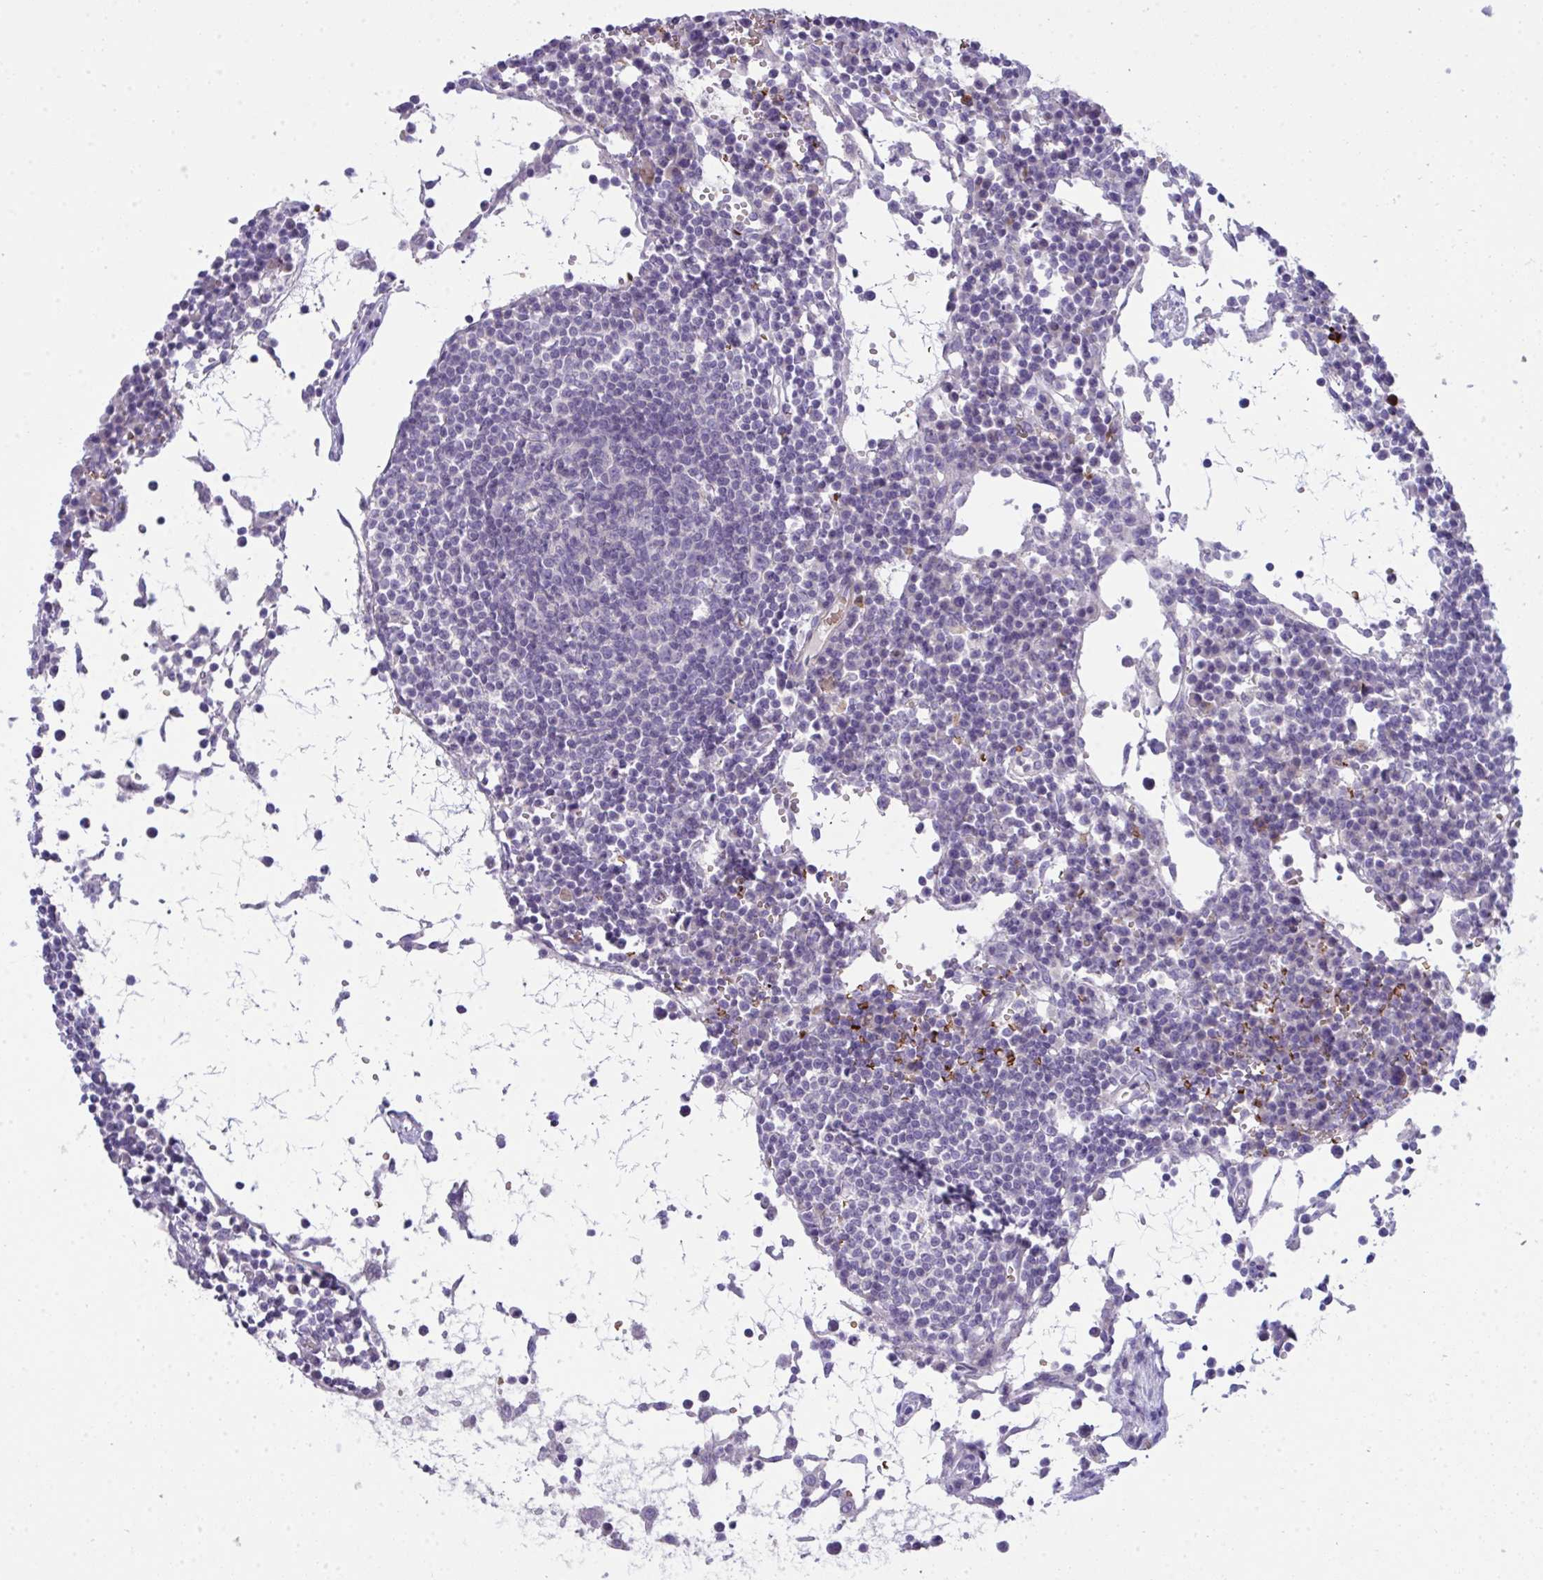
{"staining": {"intensity": "negative", "quantity": "none", "location": "none"}, "tissue": "lymph node", "cell_type": "Germinal center cells", "image_type": "normal", "snomed": [{"axis": "morphology", "description": "Normal tissue, NOS"}, {"axis": "topography", "description": "Lymph node"}], "caption": "Germinal center cells are negative for protein expression in benign human lymph node. Brightfield microscopy of IHC stained with DAB (brown) and hematoxylin (blue), captured at high magnification.", "gene": "SPTB", "patient": {"sex": "female", "age": 78}}